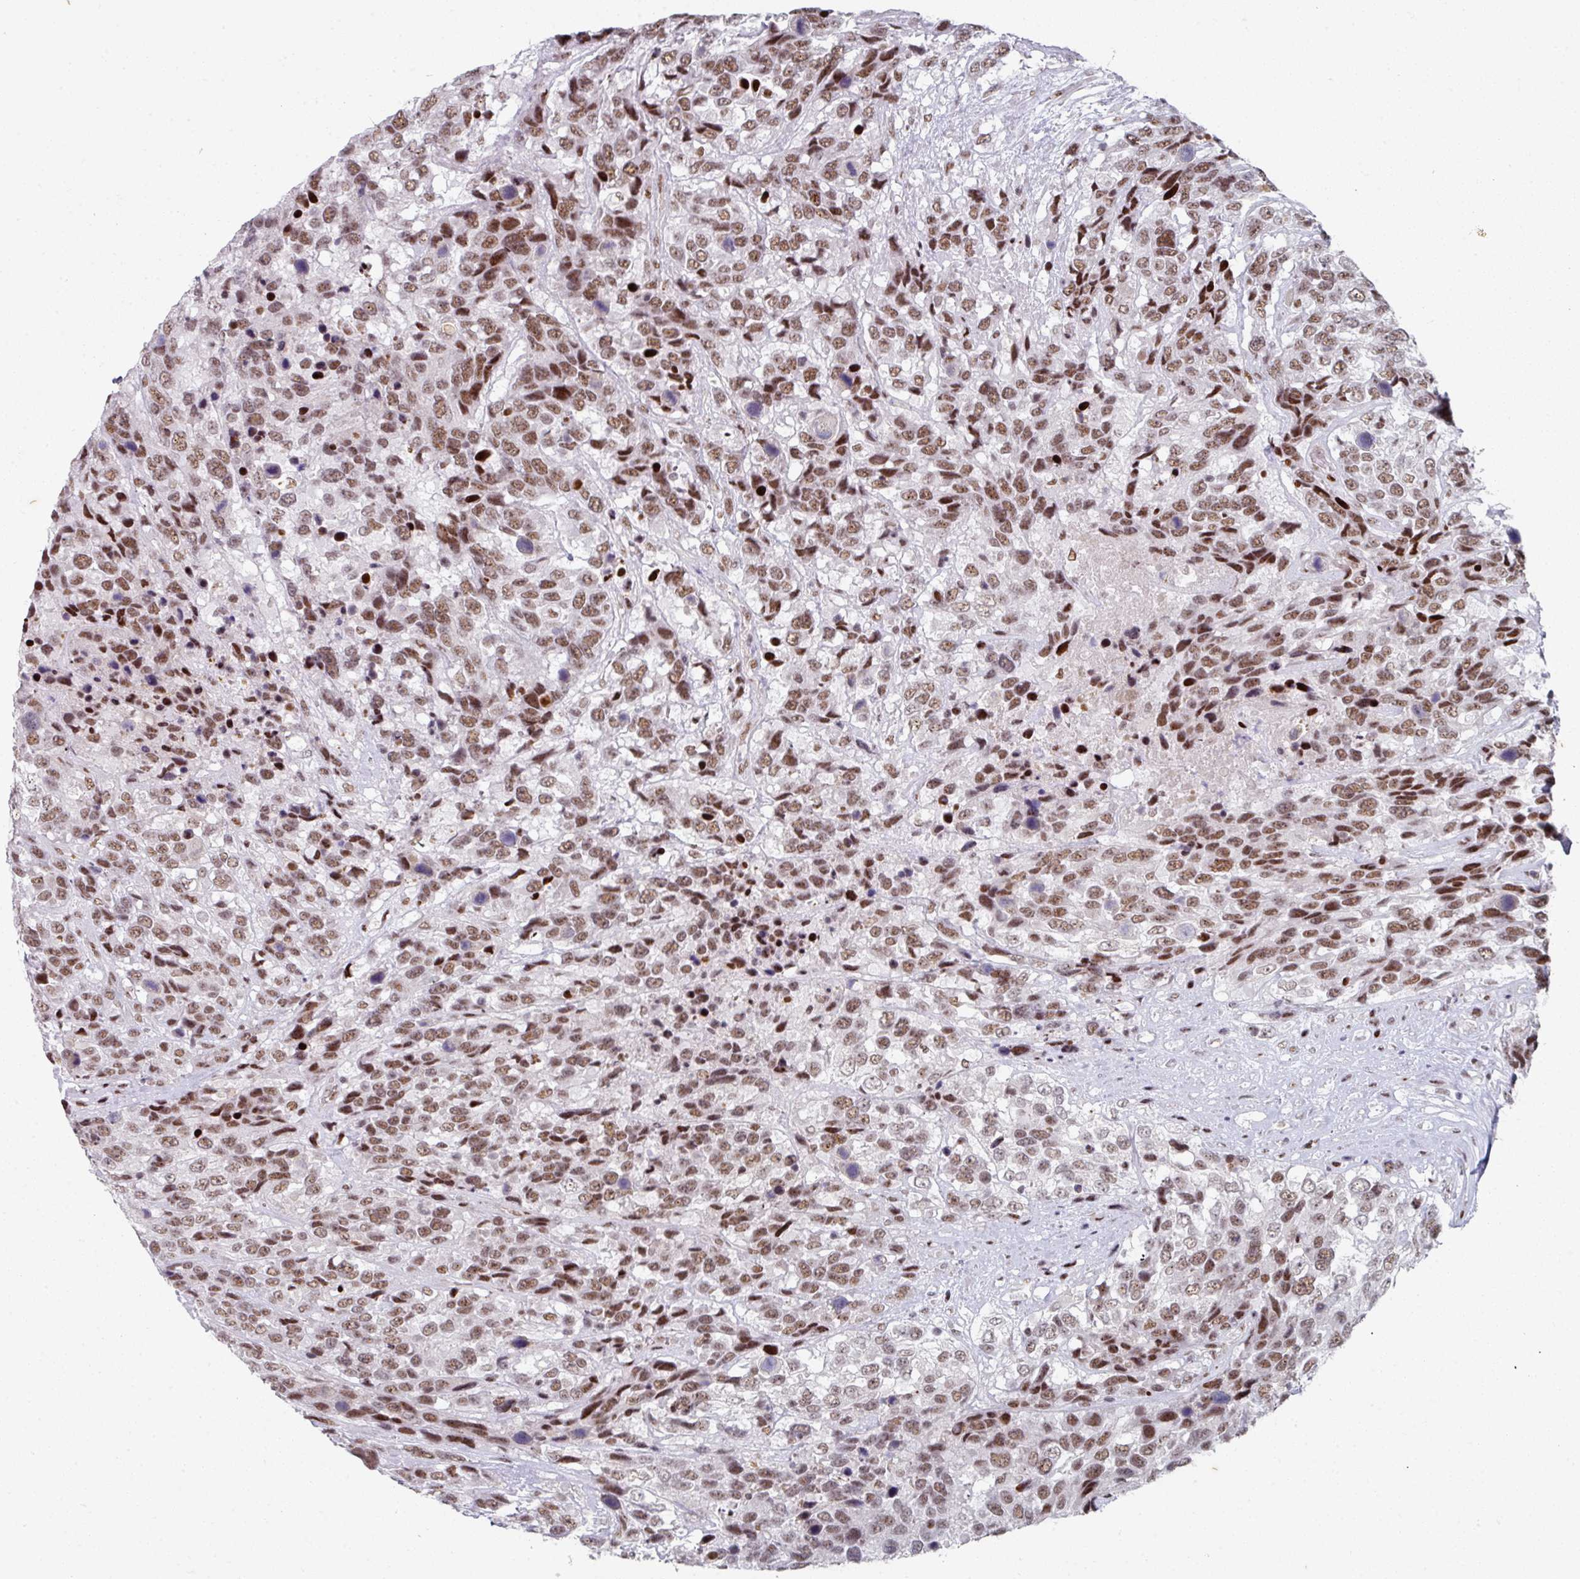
{"staining": {"intensity": "moderate", "quantity": ">75%", "location": "nuclear"}, "tissue": "urothelial cancer", "cell_type": "Tumor cells", "image_type": "cancer", "snomed": [{"axis": "morphology", "description": "Urothelial carcinoma, High grade"}, {"axis": "topography", "description": "Urinary bladder"}], "caption": "Human urothelial cancer stained with a brown dye displays moderate nuclear positive positivity in about >75% of tumor cells.", "gene": "SF3B5", "patient": {"sex": "female", "age": 70}}